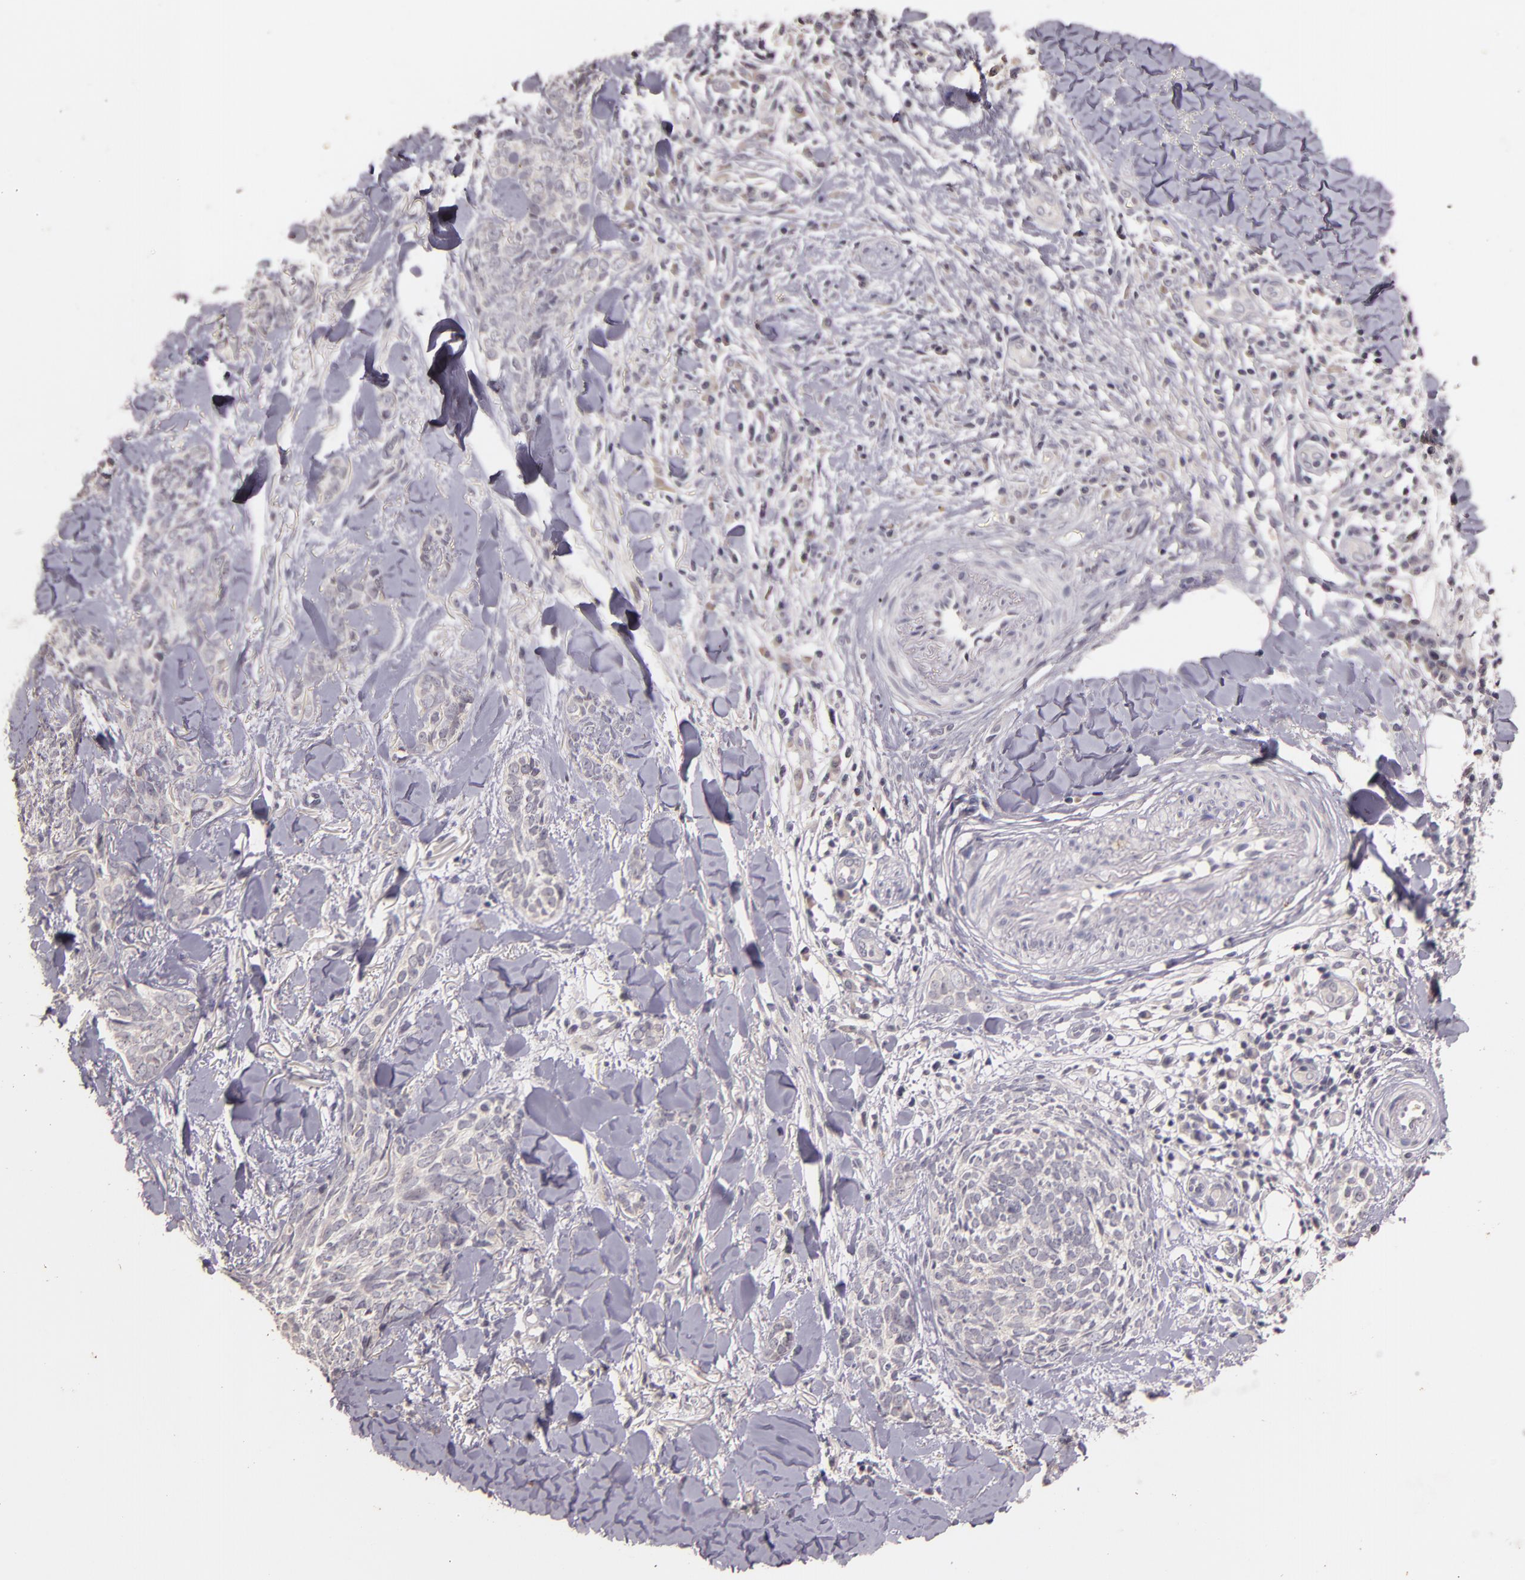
{"staining": {"intensity": "negative", "quantity": "none", "location": "none"}, "tissue": "skin cancer", "cell_type": "Tumor cells", "image_type": "cancer", "snomed": [{"axis": "morphology", "description": "Basal cell carcinoma"}, {"axis": "topography", "description": "Skin"}], "caption": "Tumor cells are negative for brown protein staining in skin basal cell carcinoma.", "gene": "TFF1", "patient": {"sex": "female", "age": 81}}